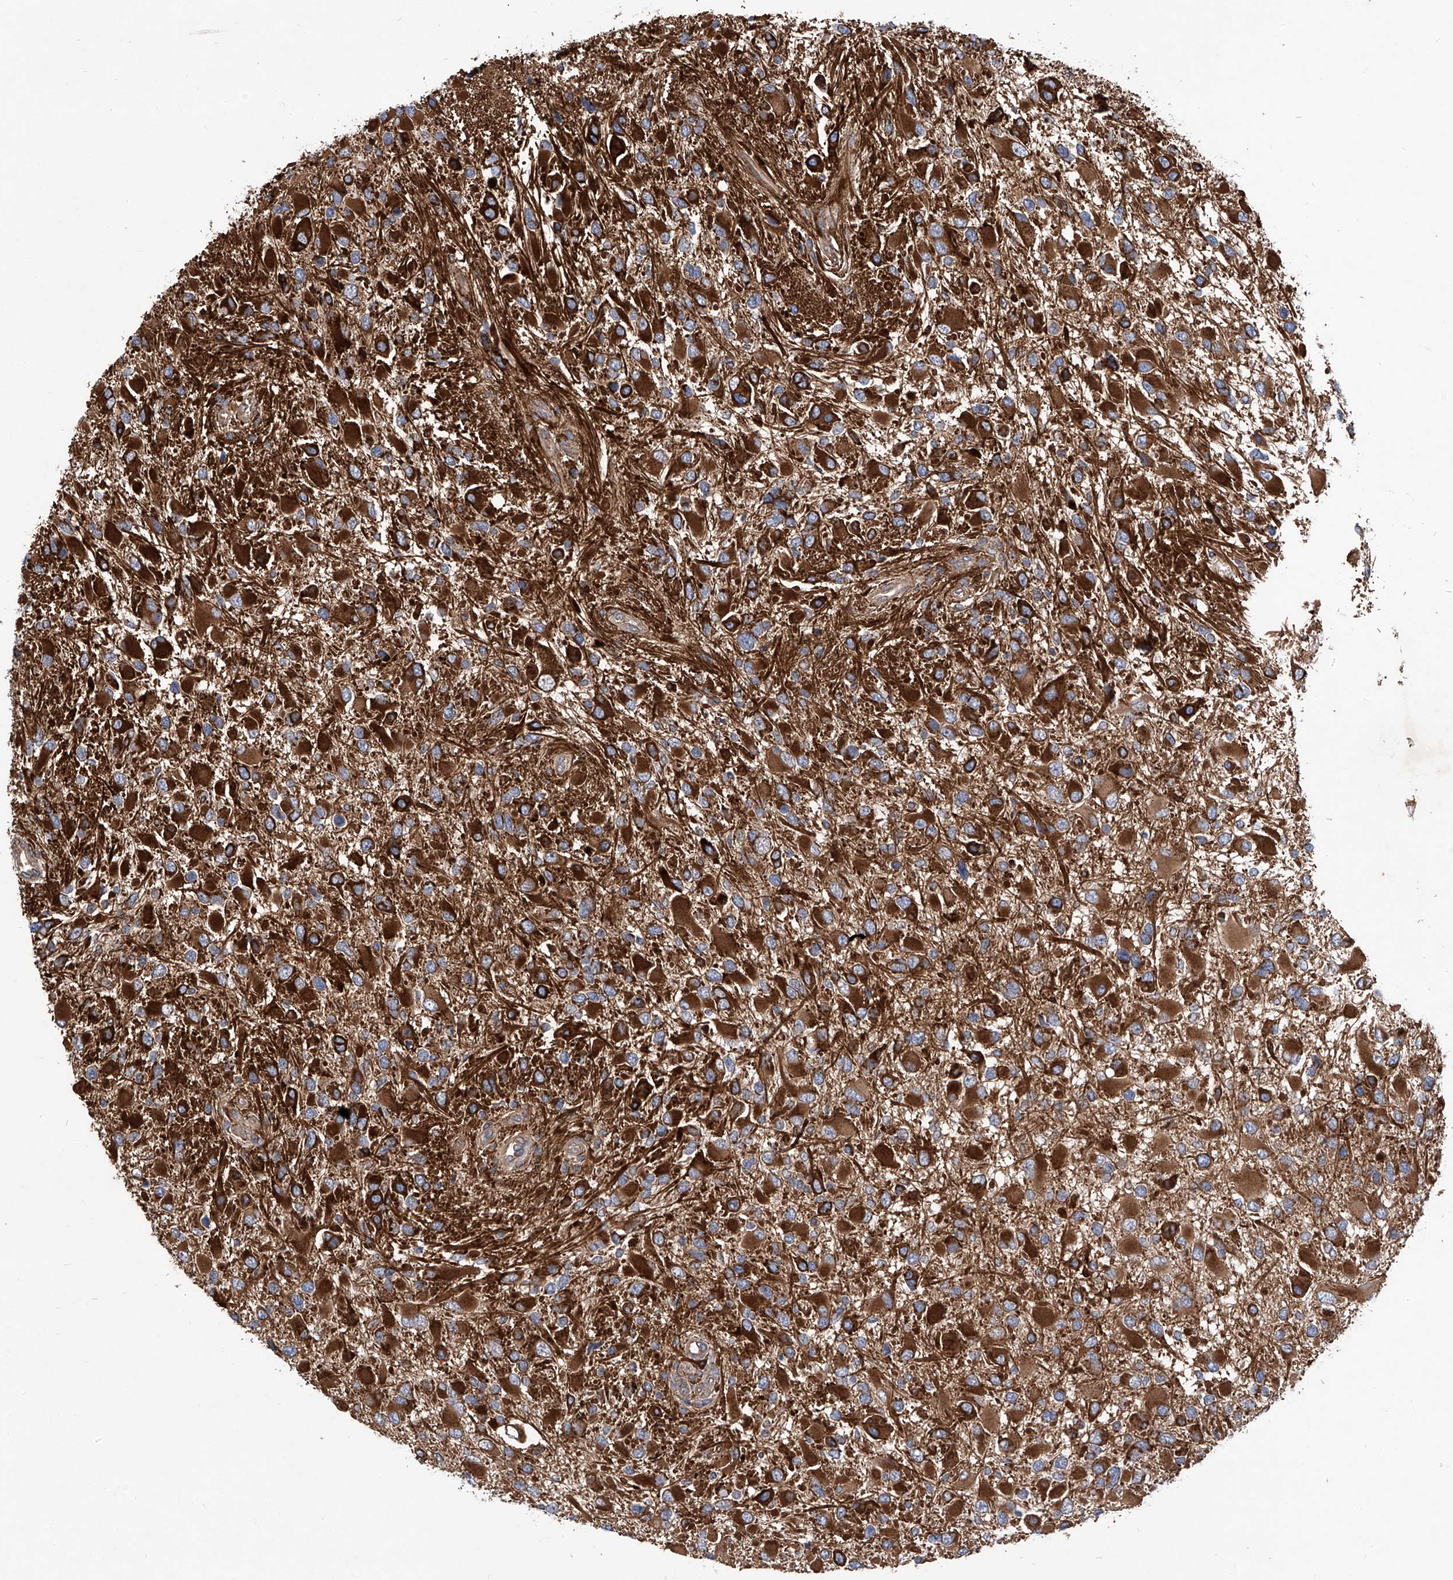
{"staining": {"intensity": "strong", "quantity": ">75%", "location": "cytoplasmic/membranous"}, "tissue": "glioma", "cell_type": "Tumor cells", "image_type": "cancer", "snomed": [{"axis": "morphology", "description": "Glioma, malignant, High grade"}, {"axis": "topography", "description": "Brain"}], "caption": "Immunohistochemistry image of neoplastic tissue: glioma stained using immunohistochemistry (IHC) shows high levels of strong protein expression localized specifically in the cytoplasmic/membranous of tumor cells, appearing as a cytoplasmic/membranous brown color.", "gene": "ASCC3", "patient": {"sex": "male", "age": 53}}